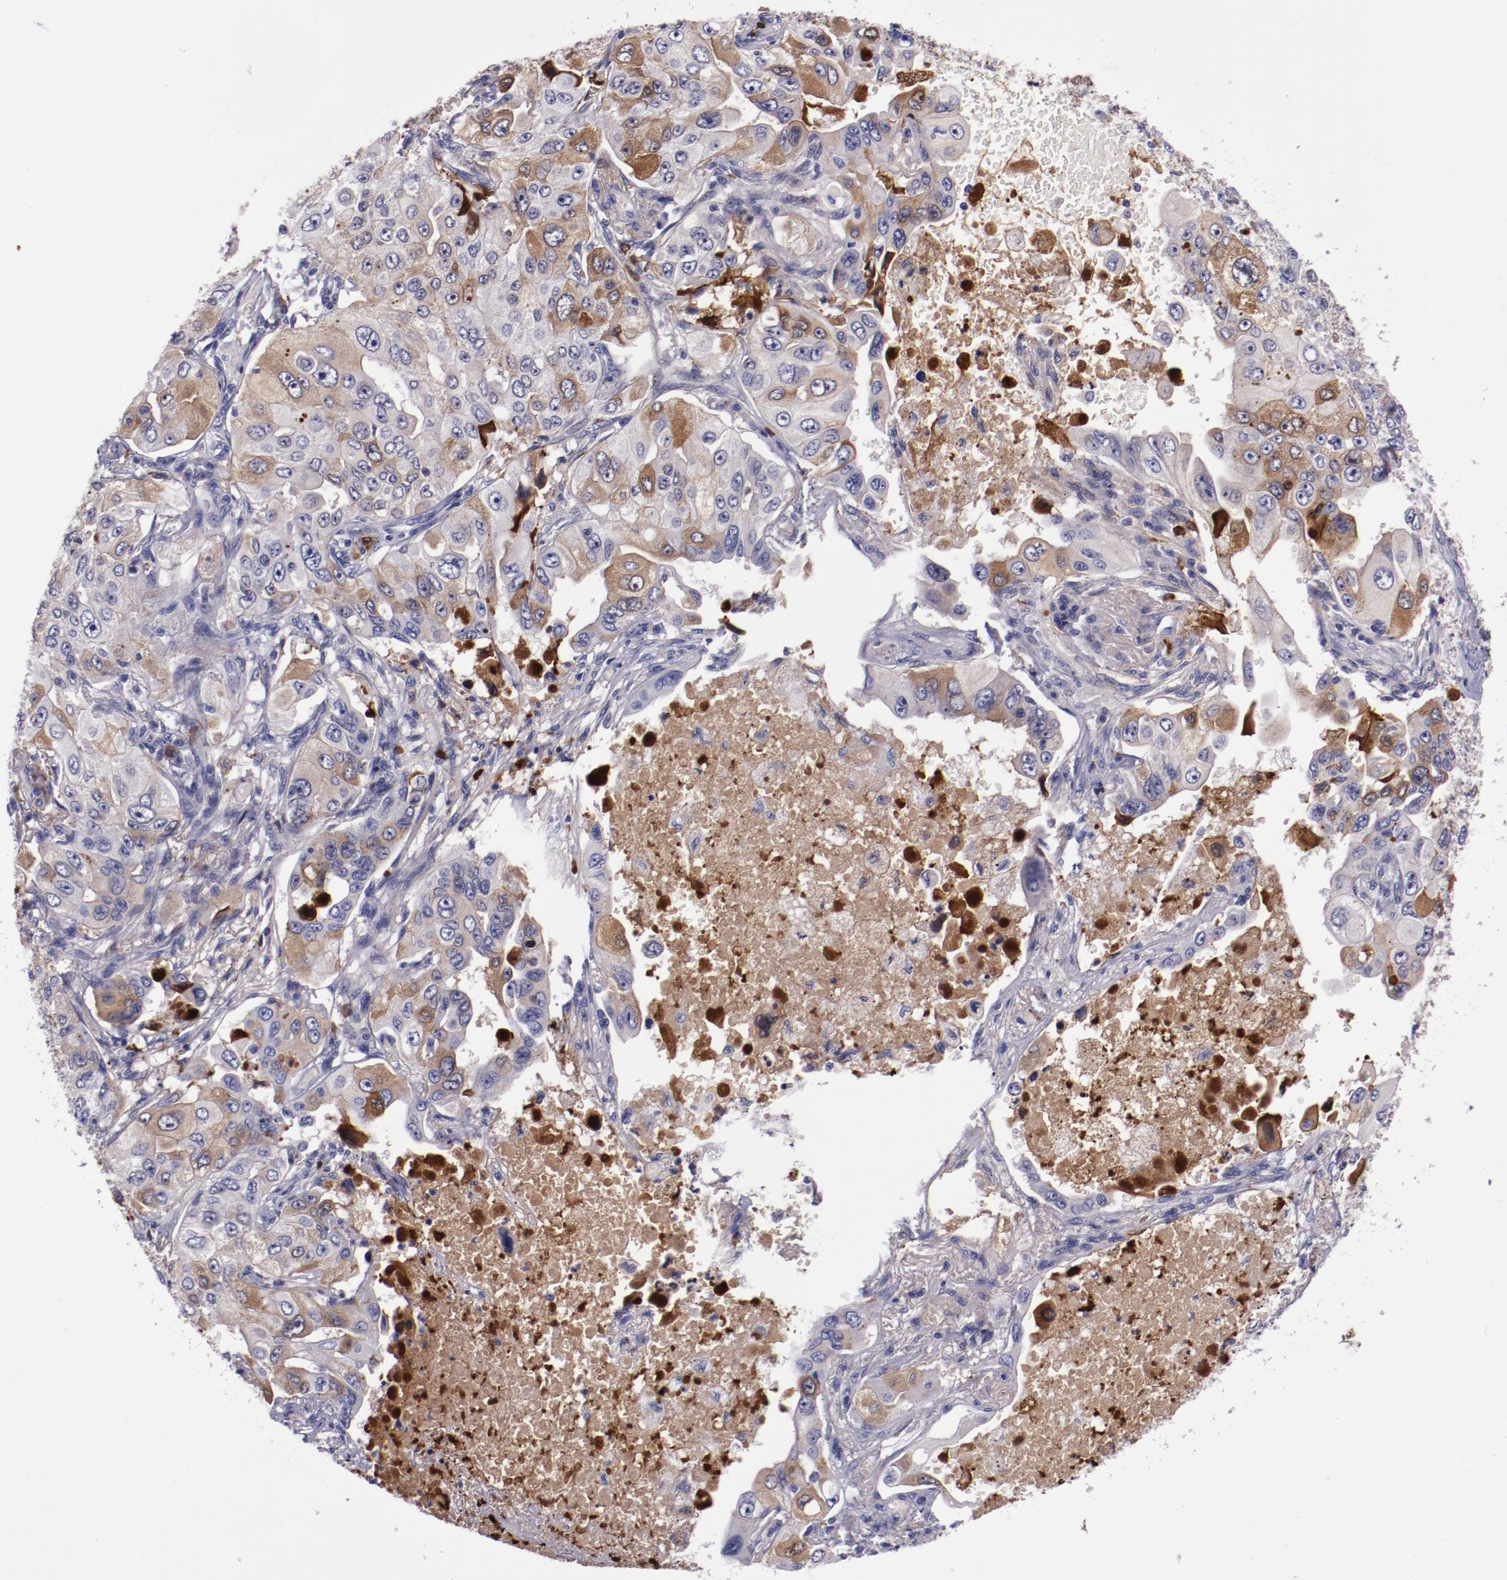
{"staining": {"intensity": "moderate", "quantity": "<25%", "location": "cytoplasmic/membranous"}, "tissue": "lung cancer", "cell_type": "Tumor cells", "image_type": "cancer", "snomed": [{"axis": "morphology", "description": "Adenocarcinoma, NOS"}, {"axis": "topography", "description": "Lung"}], "caption": "Moderate cytoplasmic/membranous staining for a protein is present in approximately <25% of tumor cells of lung adenocarcinoma using immunohistochemistry (IHC).", "gene": "APOH", "patient": {"sex": "male", "age": 84}}